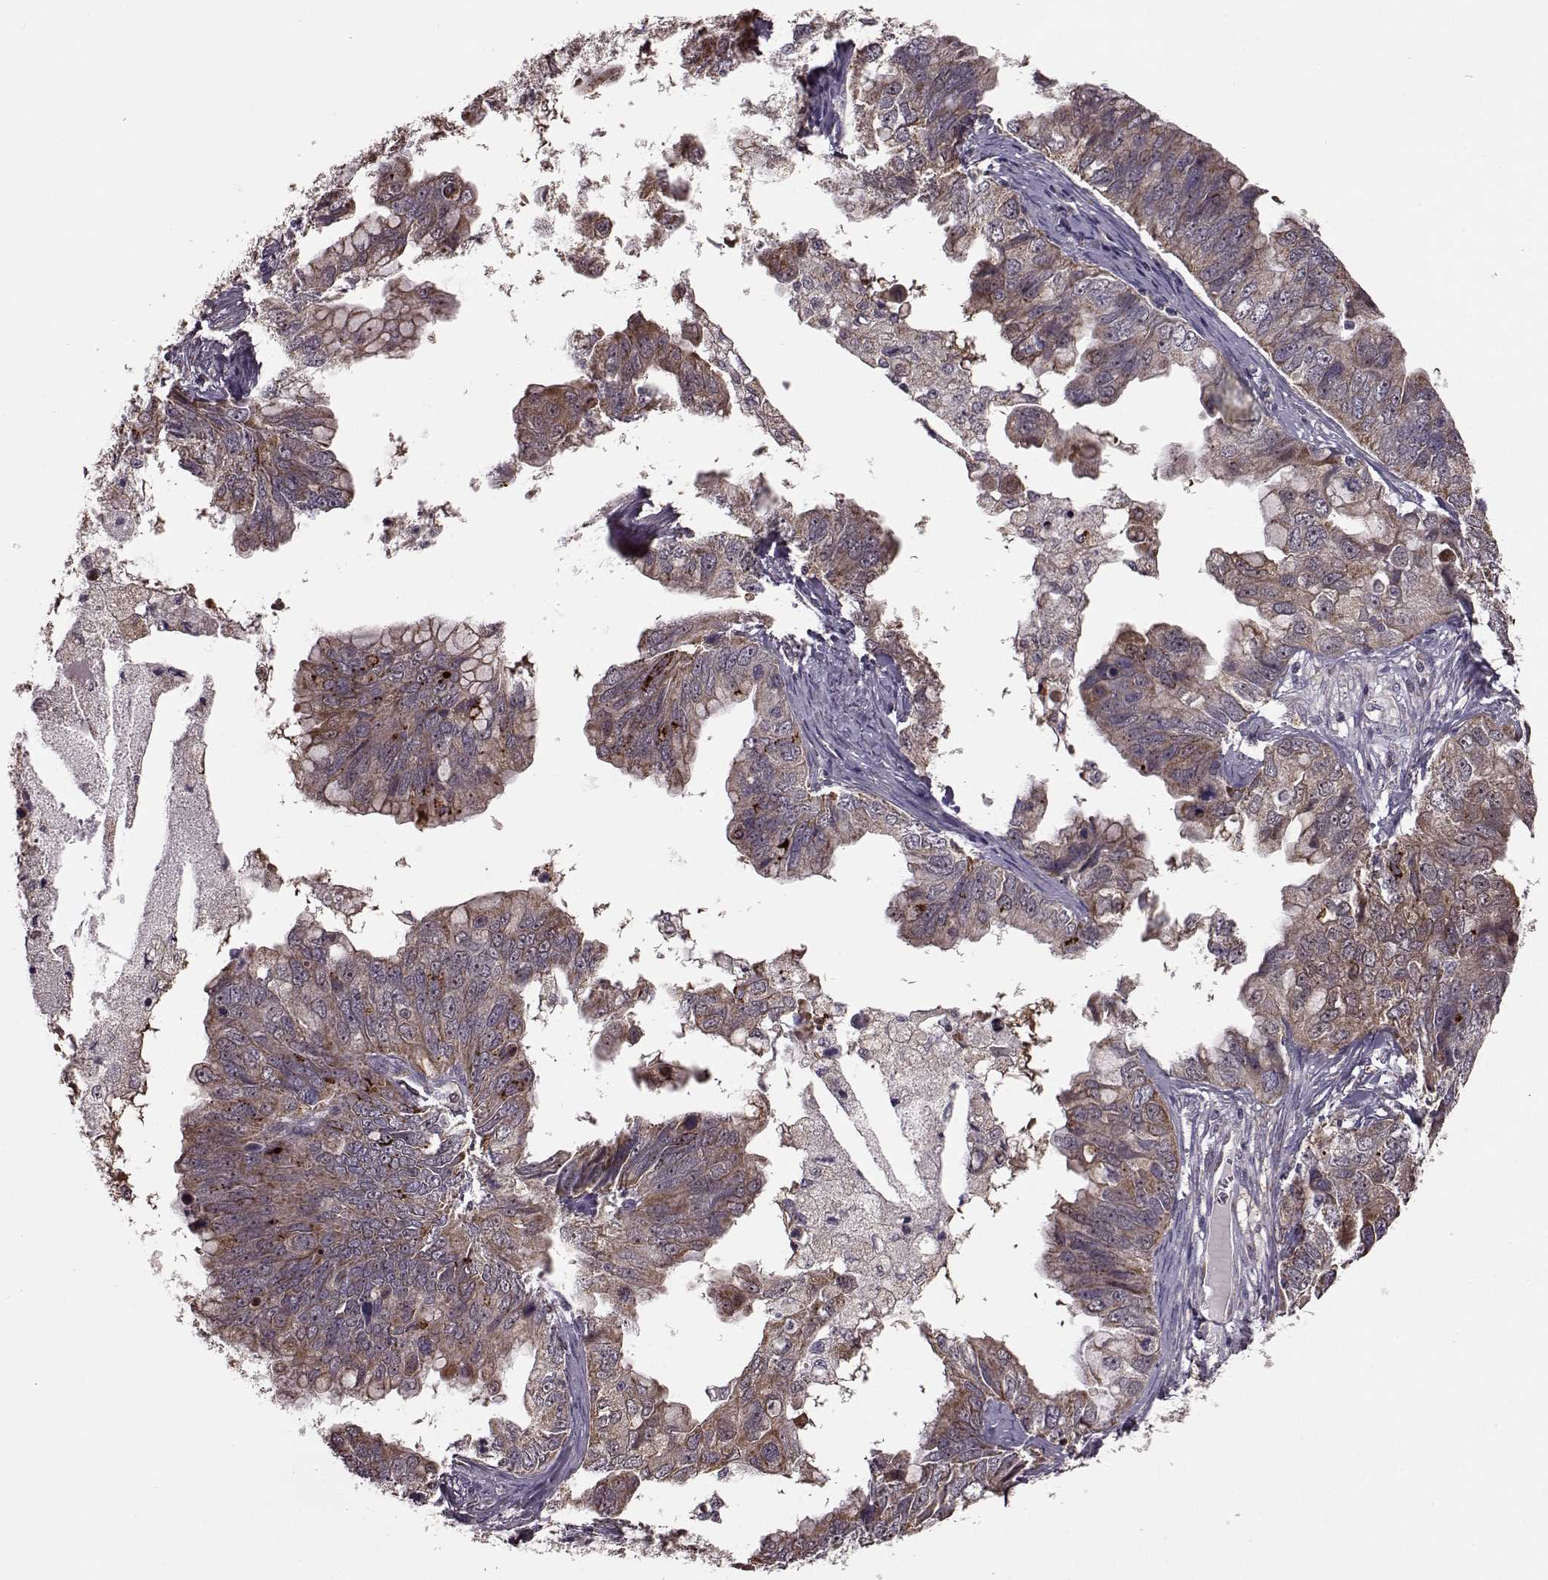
{"staining": {"intensity": "moderate", "quantity": ">75%", "location": "cytoplasmic/membranous"}, "tissue": "ovarian cancer", "cell_type": "Tumor cells", "image_type": "cancer", "snomed": [{"axis": "morphology", "description": "Cystadenocarcinoma, mucinous, NOS"}, {"axis": "topography", "description": "Ovary"}], "caption": "Brown immunohistochemical staining in human ovarian cancer shows moderate cytoplasmic/membranous staining in approximately >75% of tumor cells.", "gene": "PUDP", "patient": {"sex": "female", "age": 76}}